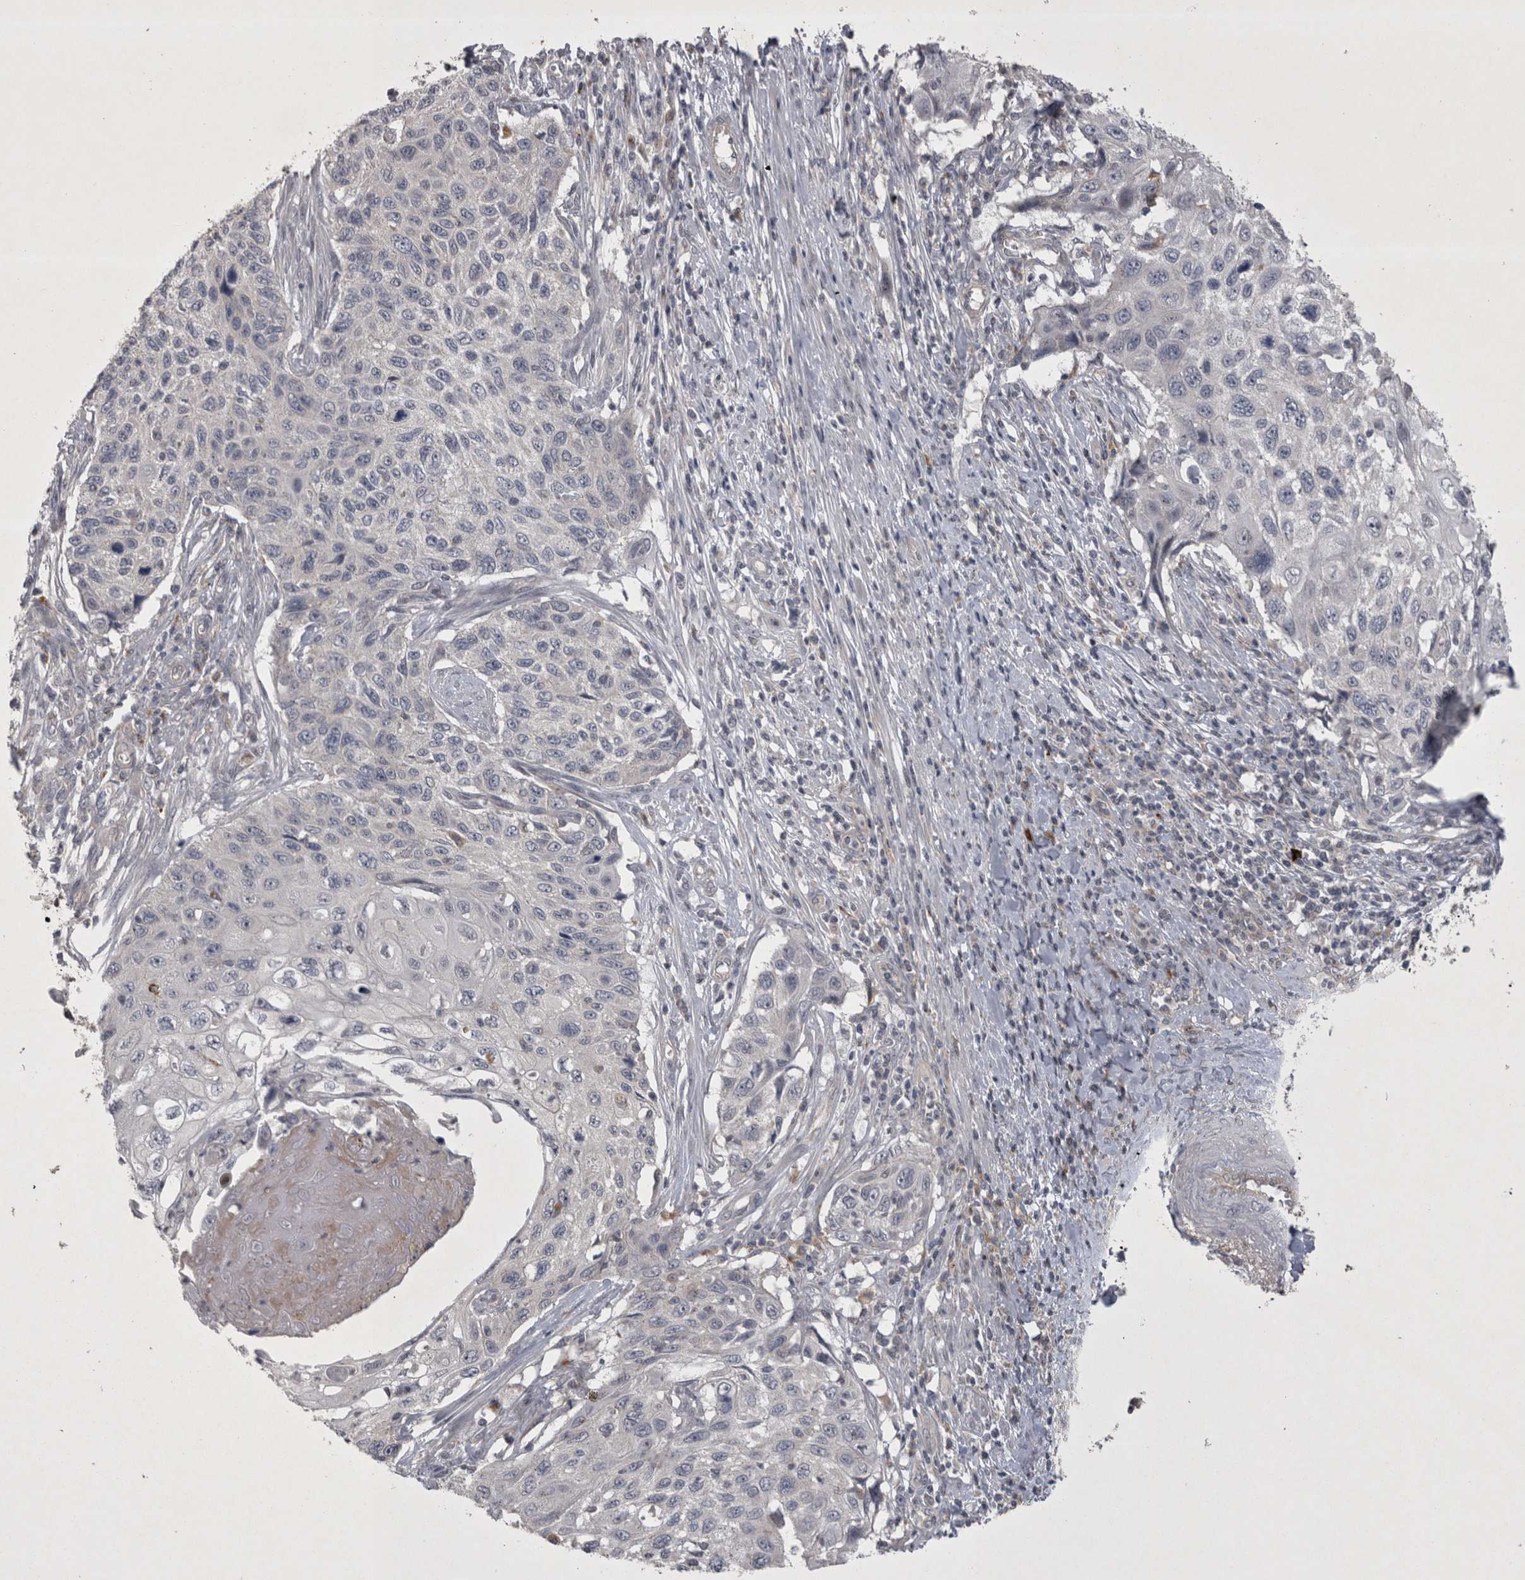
{"staining": {"intensity": "negative", "quantity": "none", "location": "none"}, "tissue": "cervical cancer", "cell_type": "Tumor cells", "image_type": "cancer", "snomed": [{"axis": "morphology", "description": "Squamous cell carcinoma, NOS"}, {"axis": "topography", "description": "Cervix"}], "caption": "Human cervical cancer stained for a protein using immunohistochemistry displays no positivity in tumor cells.", "gene": "CTBS", "patient": {"sex": "female", "age": 70}}